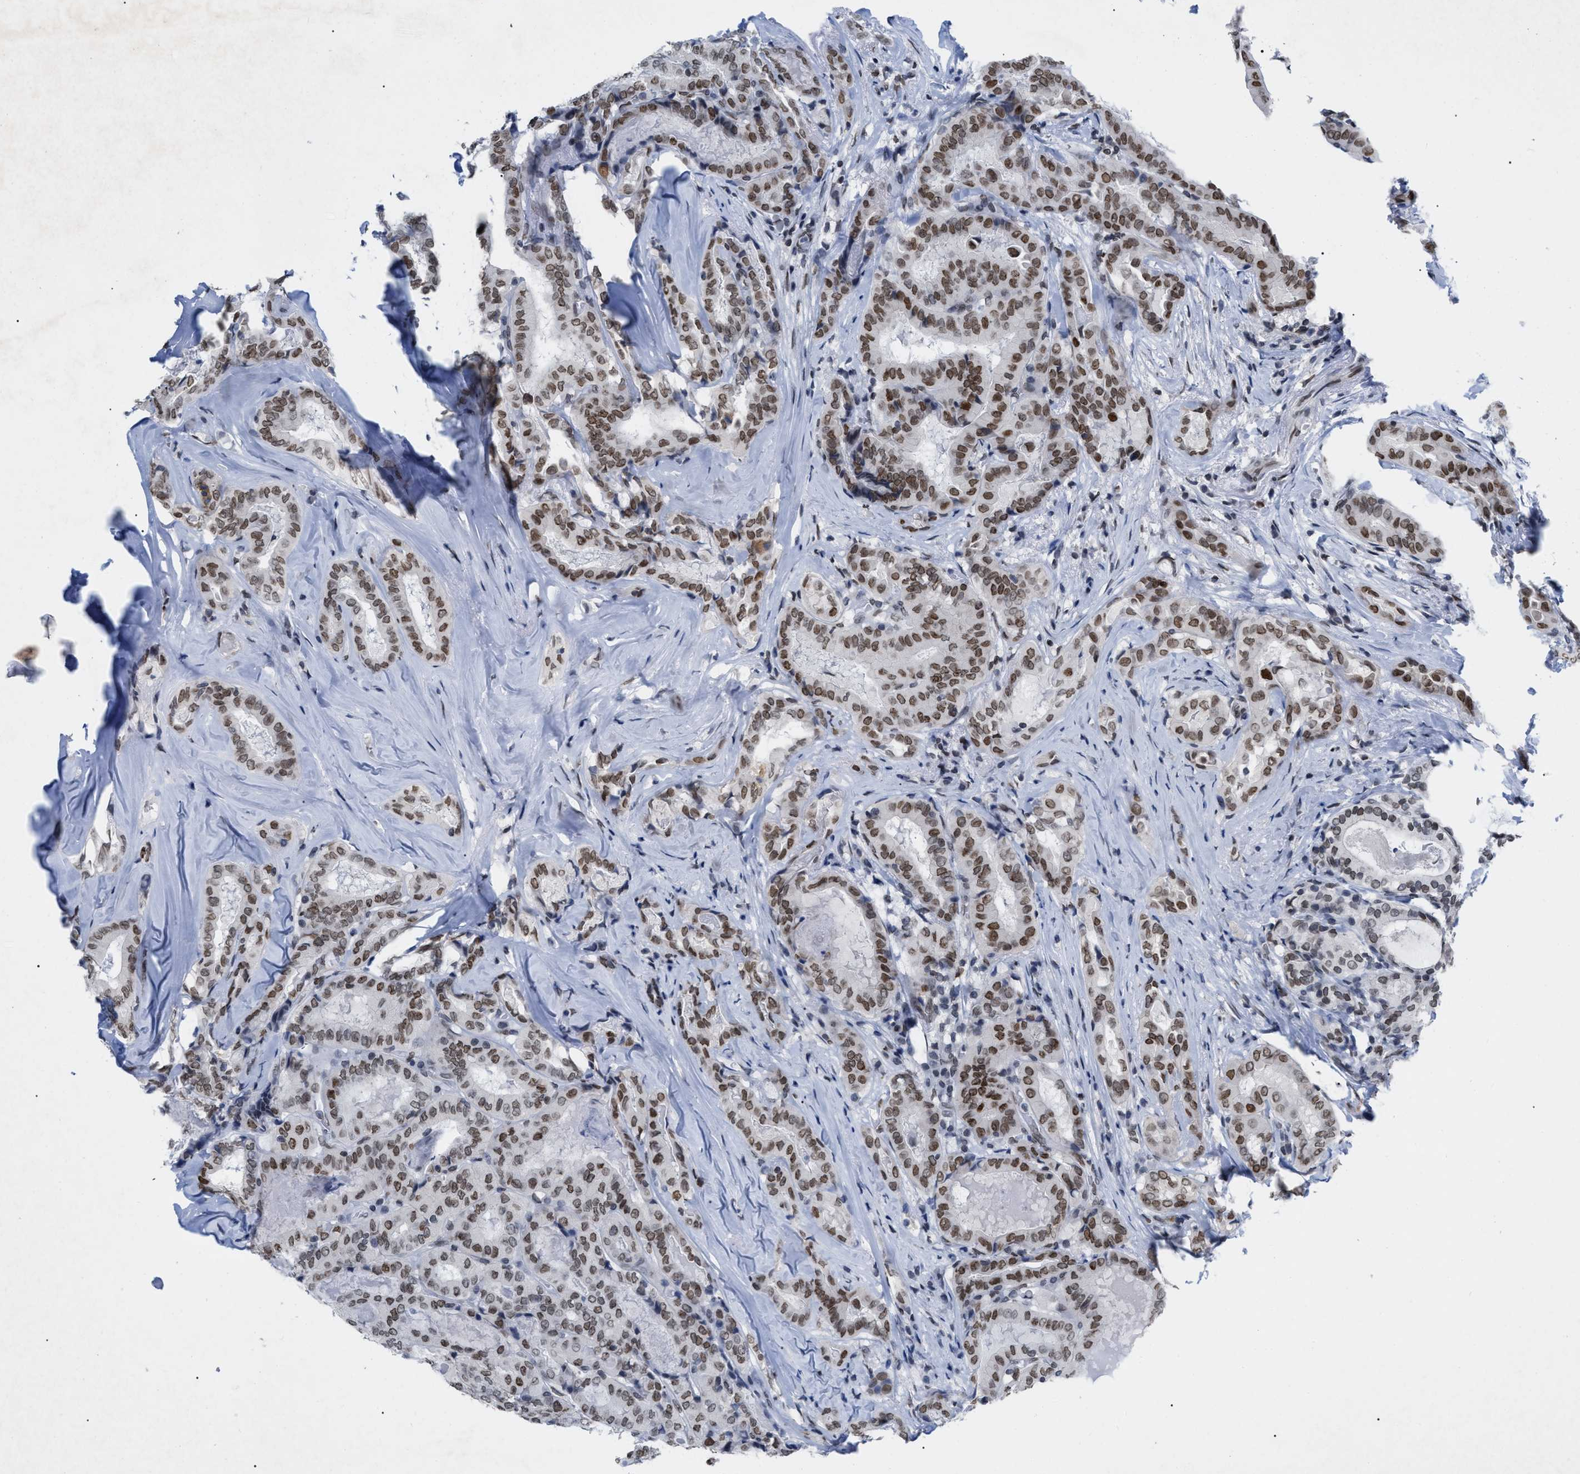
{"staining": {"intensity": "moderate", "quantity": ">75%", "location": "cytoplasmic/membranous,nuclear"}, "tissue": "thyroid cancer", "cell_type": "Tumor cells", "image_type": "cancer", "snomed": [{"axis": "morphology", "description": "Papillary adenocarcinoma, NOS"}, {"axis": "topography", "description": "Thyroid gland"}], "caption": "Approximately >75% of tumor cells in thyroid papillary adenocarcinoma show moderate cytoplasmic/membranous and nuclear protein positivity as visualized by brown immunohistochemical staining.", "gene": "TPR", "patient": {"sex": "female", "age": 42}}